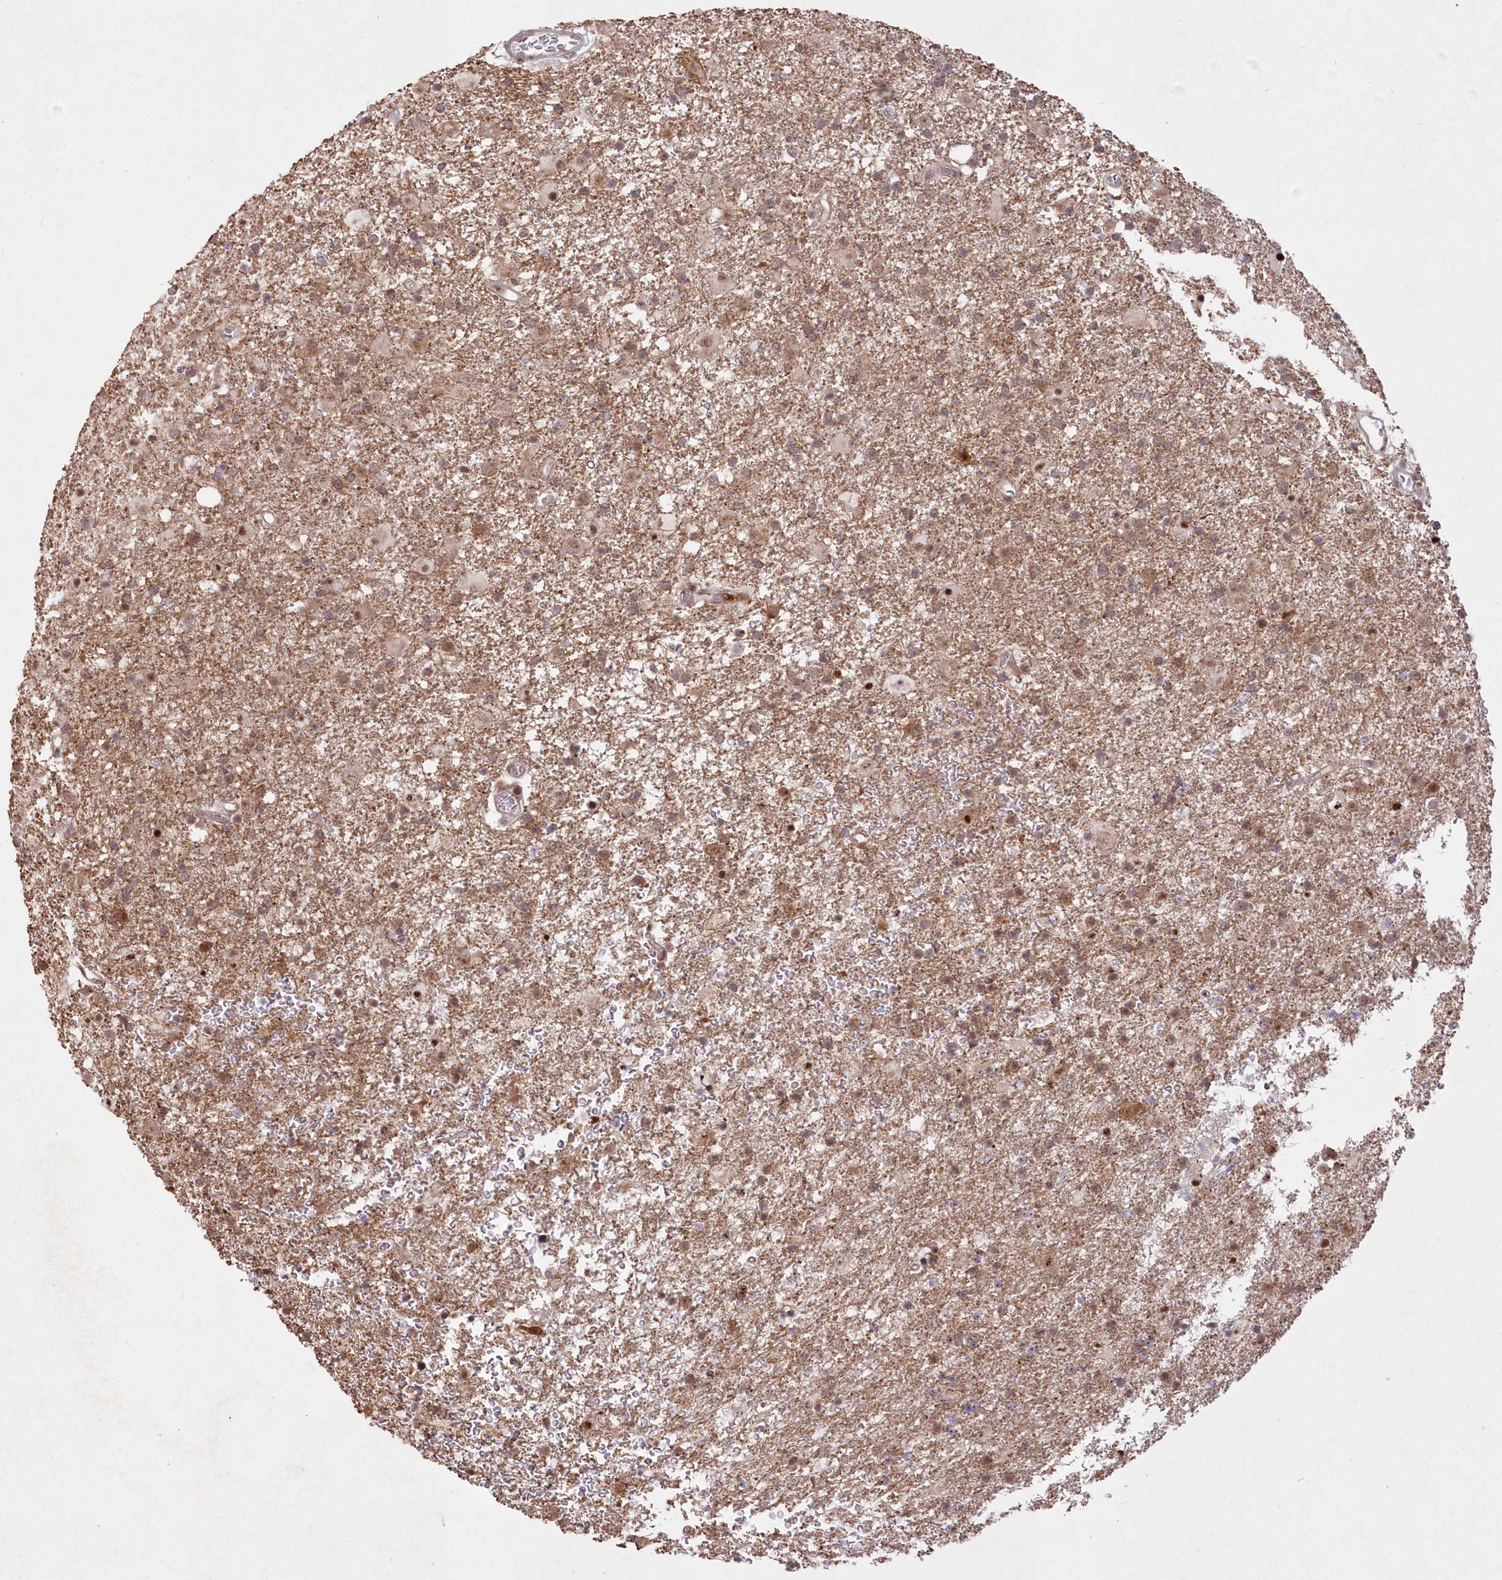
{"staining": {"intensity": "moderate", "quantity": "<25%", "location": "cytoplasmic/membranous"}, "tissue": "glioma", "cell_type": "Tumor cells", "image_type": "cancer", "snomed": [{"axis": "morphology", "description": "Glioma, malignant, Low grade"}, {"axis": "topography", "description": "Brain"}], "caption": "Brown immunohistochemical staining in human low-grade glioma (malignant) shows moderate cytoplasmic/membranous positivity in about <25% of tumor cells.", "gene": "WBP1L", "patient": {"sex": "male", "age": 65}}